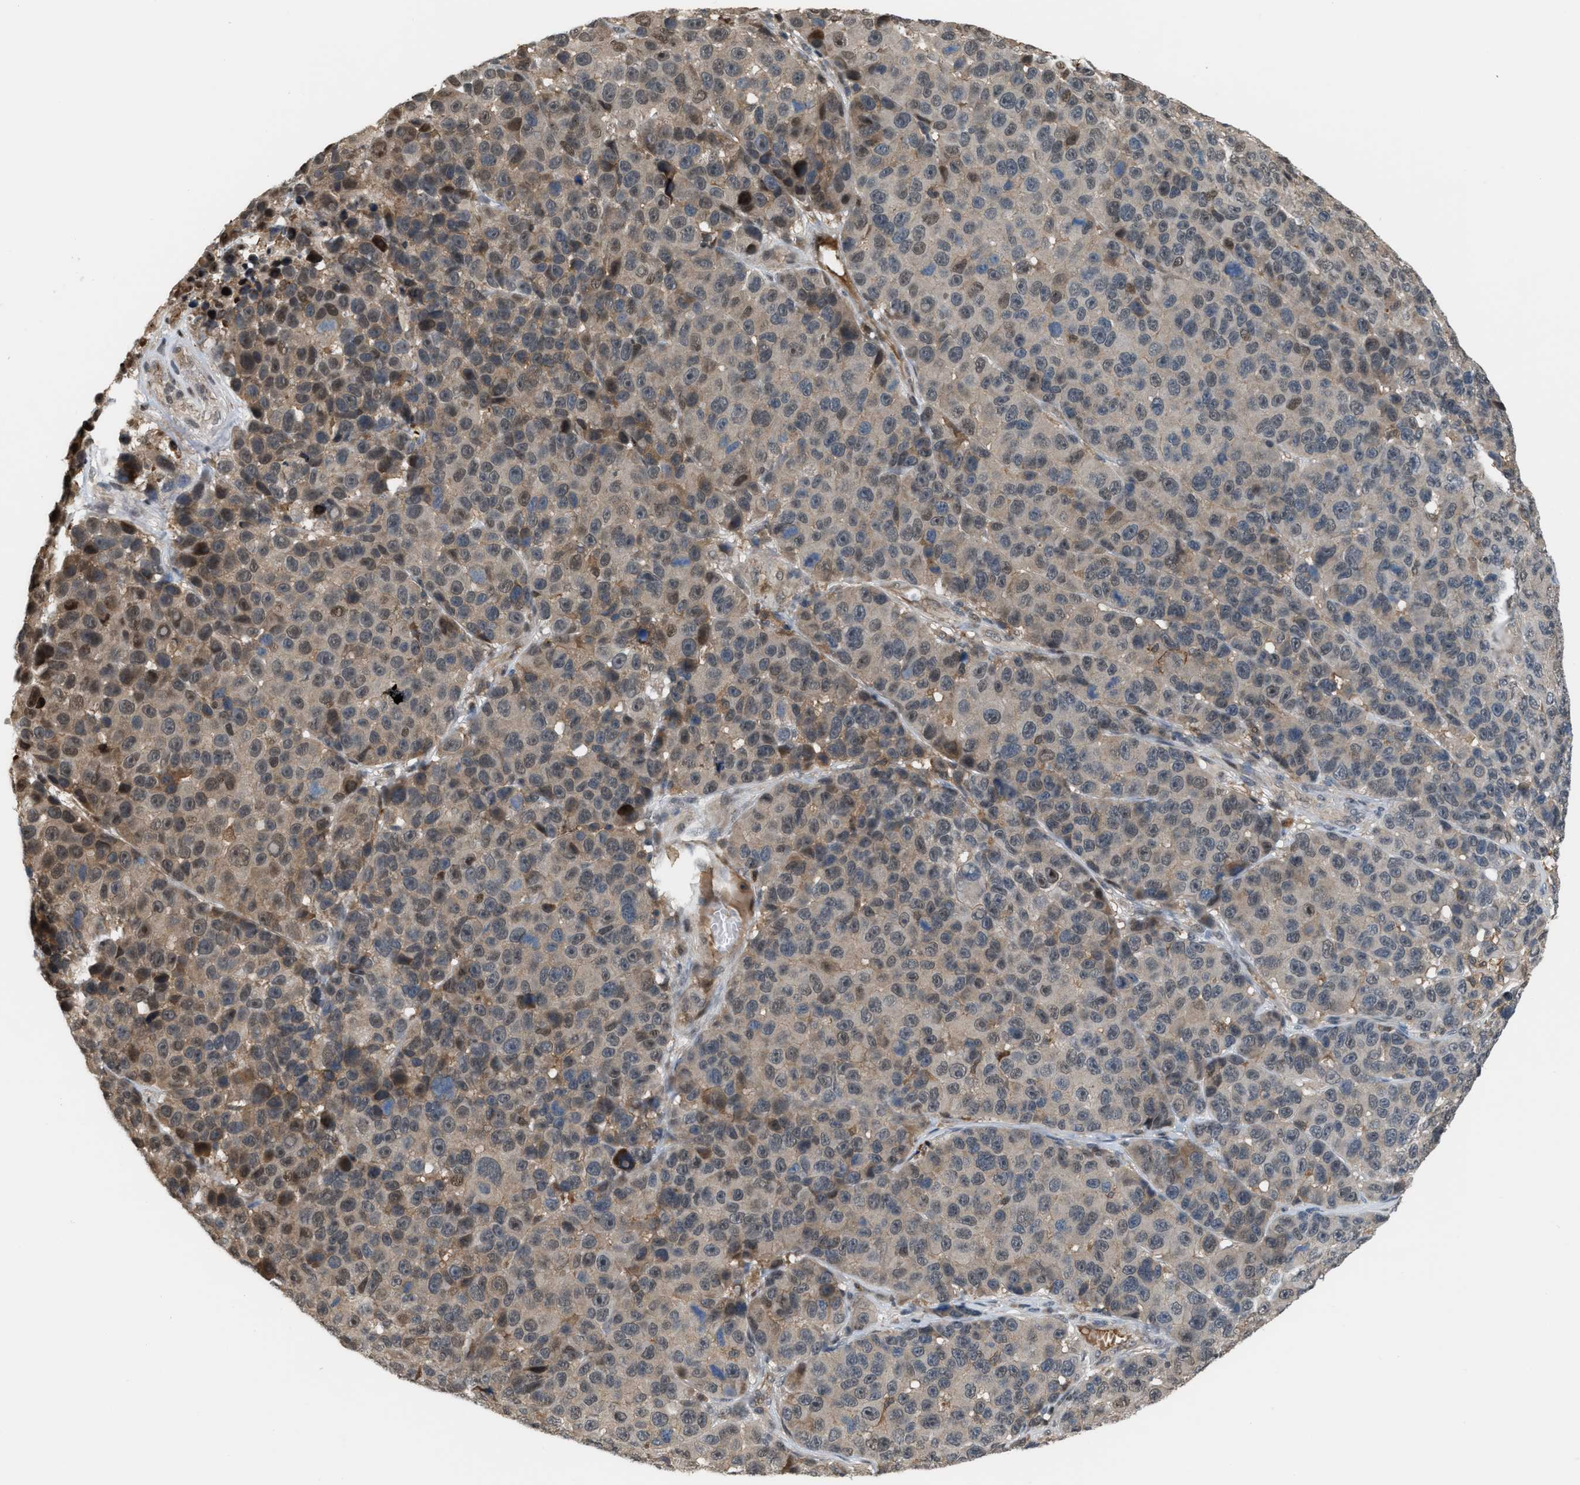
{"staining": {"intensity": "weak", "quantity": "25%-75%", "location": "cytoplasmic/membranous,nuclear"}, "tissue": "melanoma", "cell_type": "Tumor cells", "image_type": "cancer", "snomed": [{"axis": "morphology", "description": "Malignant melanoma, NOS"}, {"axis": "topography", "description": "Skin"}], "caption": "The immunohistochemical stain shows weak cytoplasmic/membranous and nuclear staining in tumor cells of melanoma tissue.", "gene": "RFFL", "patient": {"sex": "male", "age": 53}}